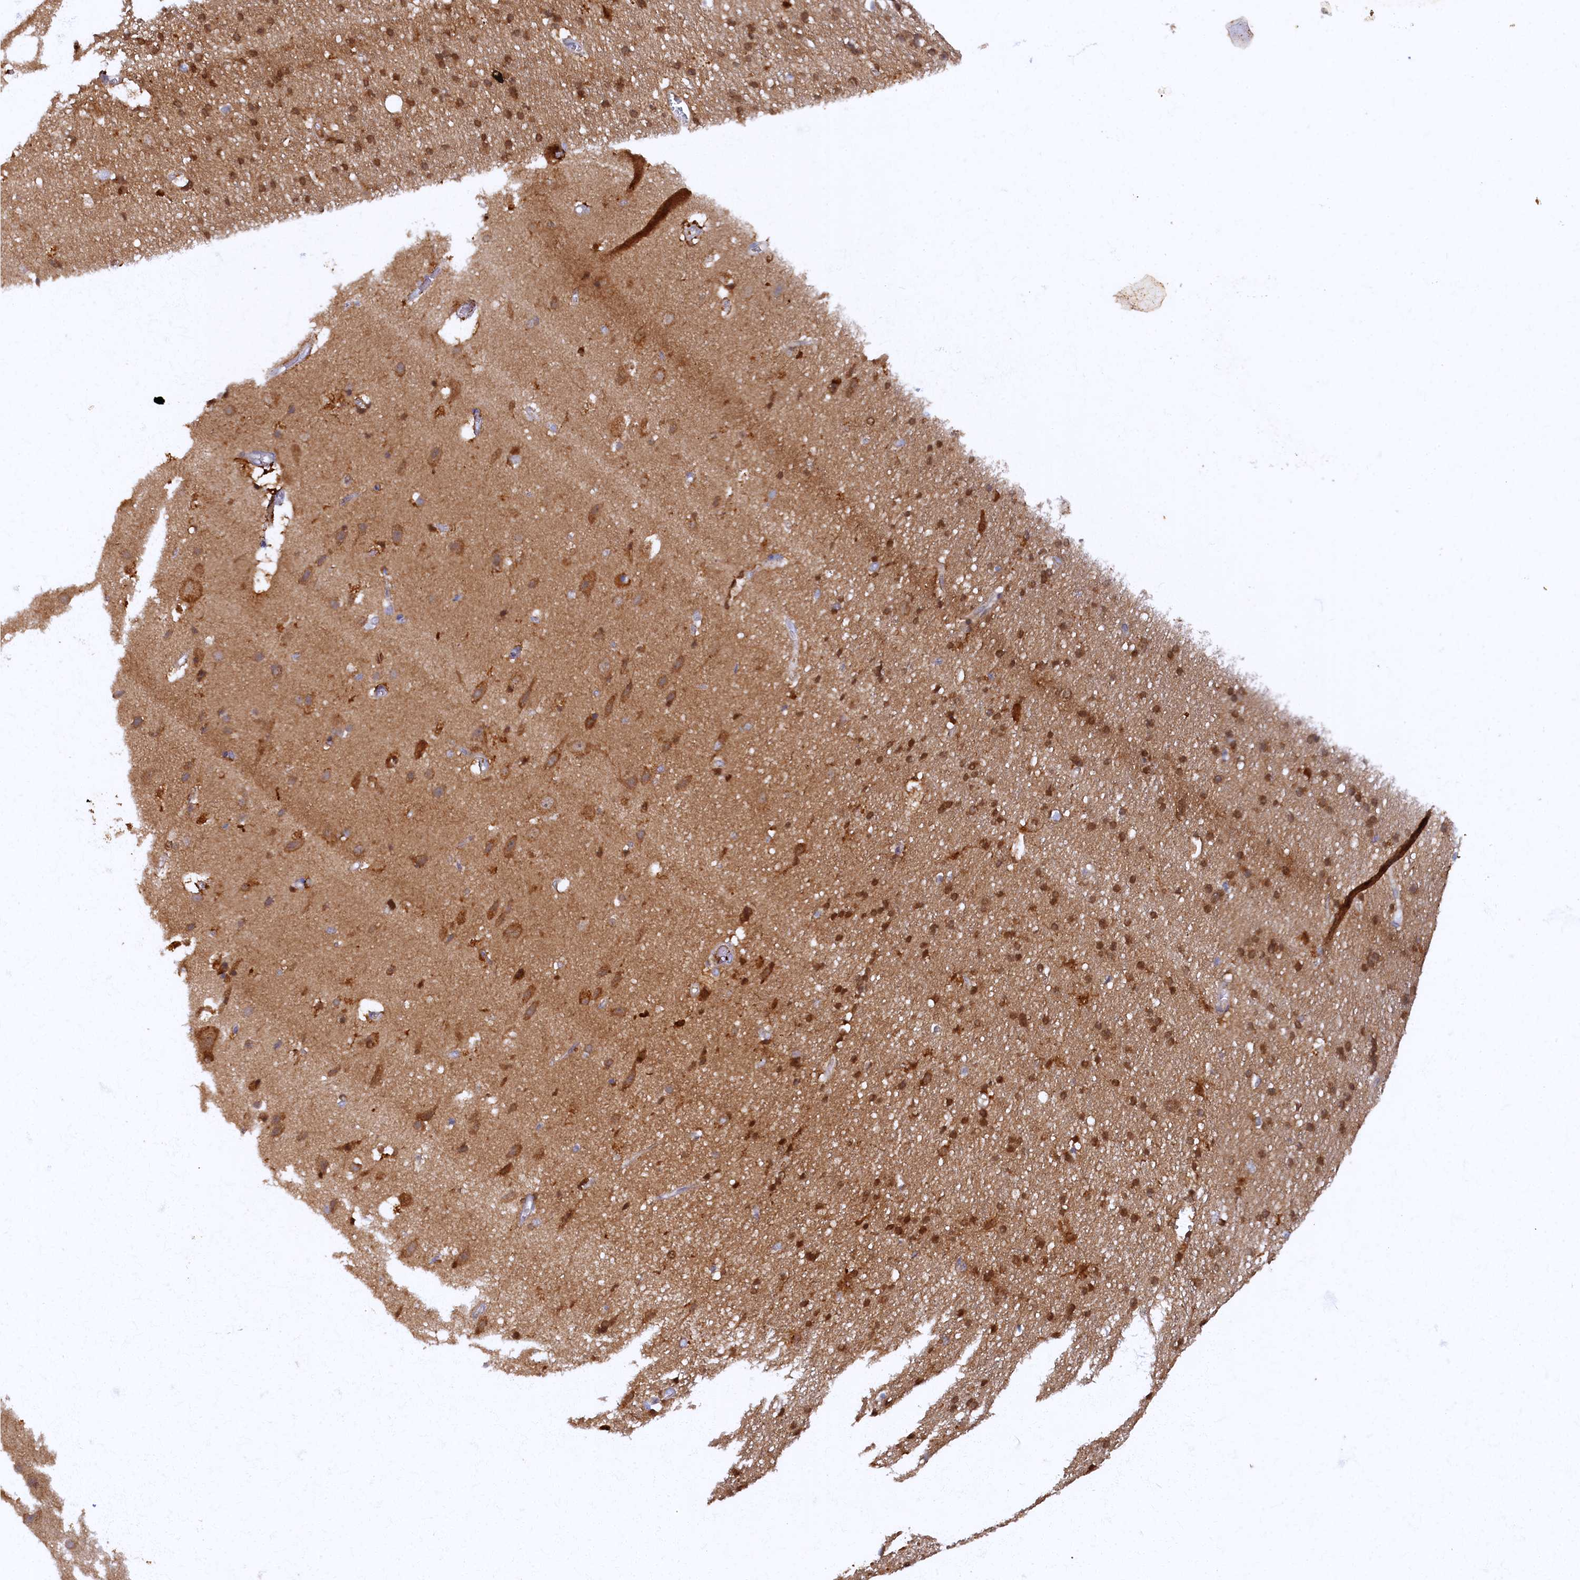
{"staining": {"intensity": "weak", "quantity": ">75%", "location": "cytoplasmic/membranous"}, "tissue": "cerebral cortex", "cell_type": "Endothelial cells", "image_type": "normal", "snomed": [{"axis": "morphology", "description": "Normal tissue, NOS"}, {"axis": "topography", "description": "Cerebral cortex"}], "caption": "Protein staining of benign cerebral cortex displays weak cytoplasmic/membranous positivity in approximately >75% of endothelial cells.", "gene": "ARL11", "patient": {"sex": "male", "age": 54}}